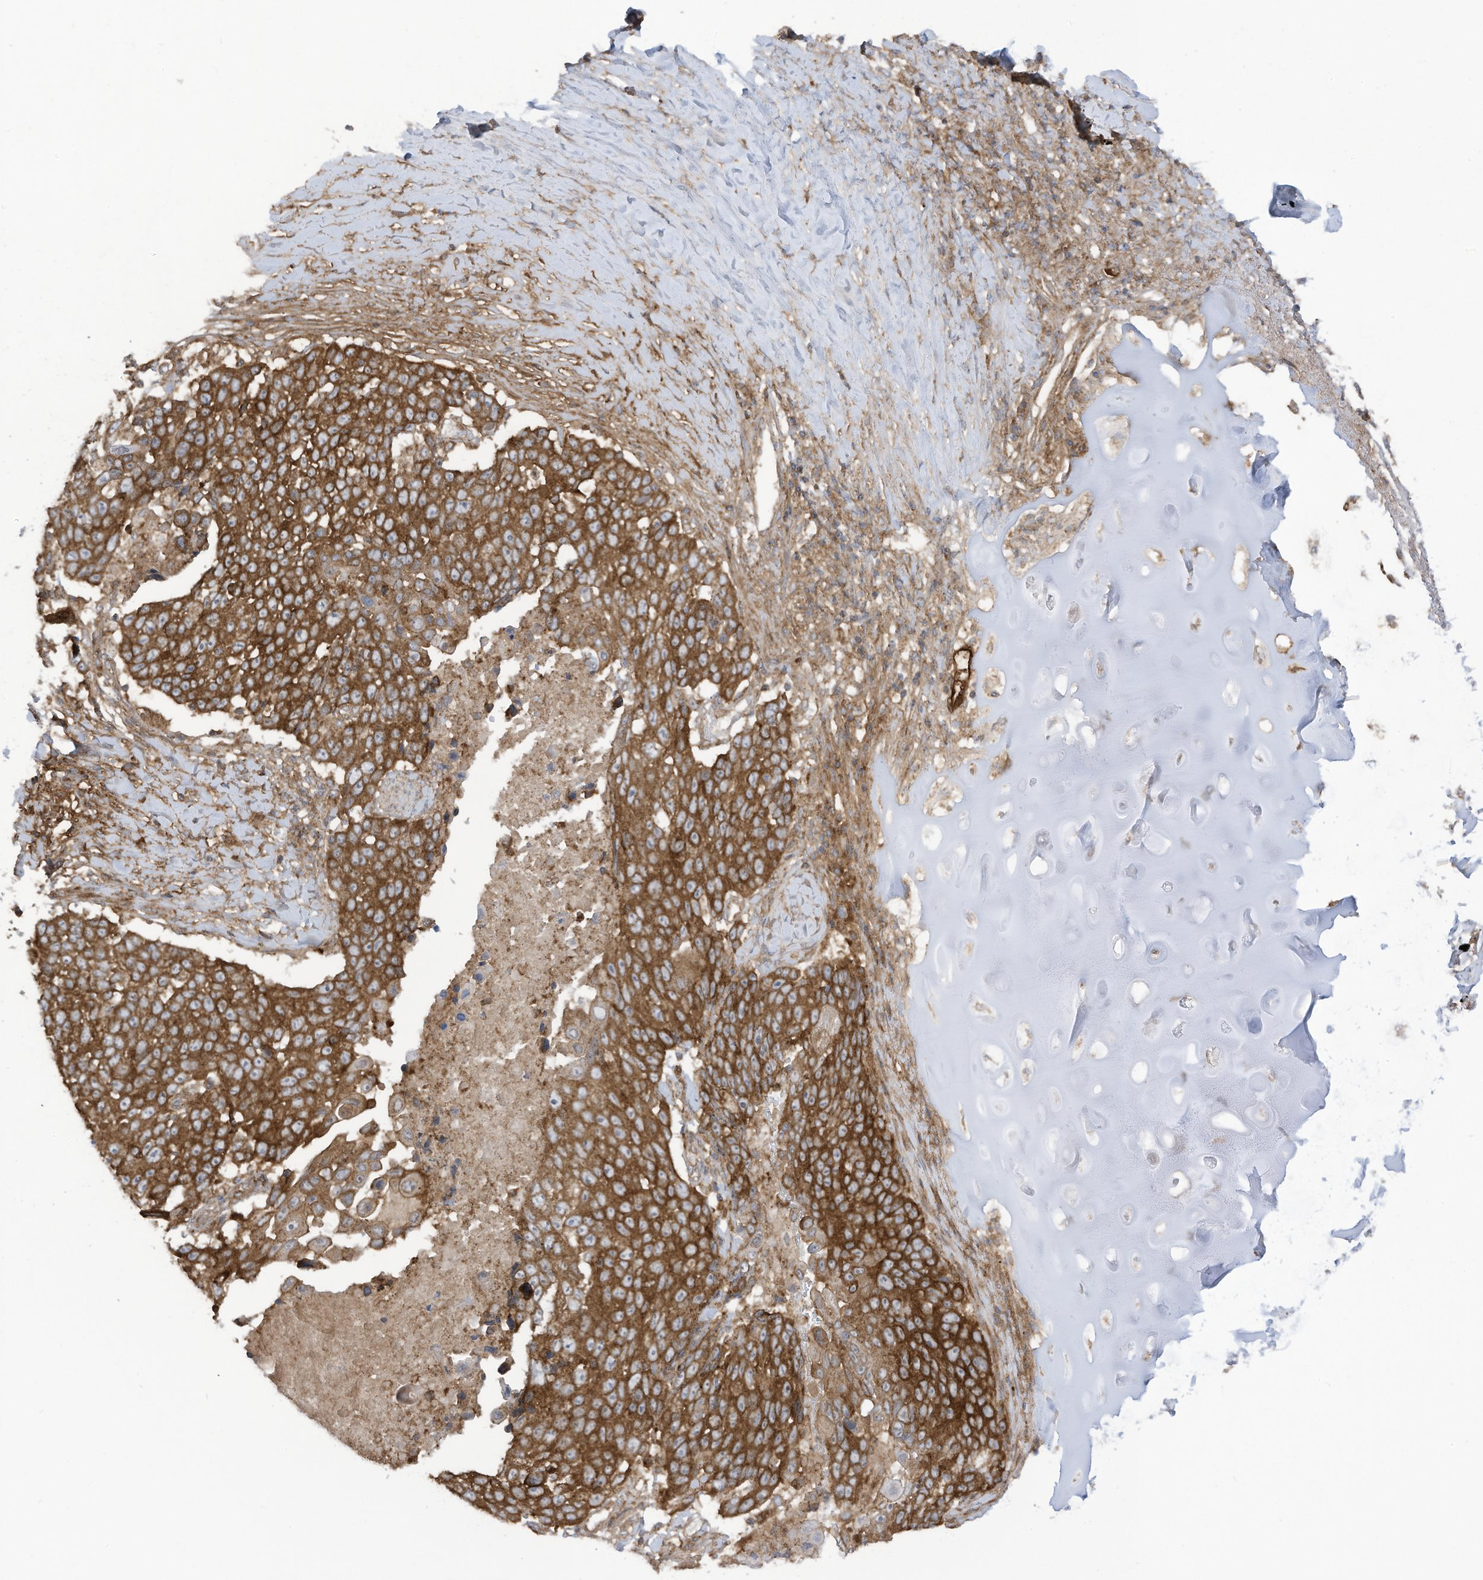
{"staining": {"intensity": "strong", "quantity": ">75%", "location": "cytoplasmic/membranous"}, "tissue": "lung cancer", "cell_type": "Tumor cells", "image_type": "cancer", "snomed": [{"axis": "morphology", "description": "Squamous cell carcinoma, NOS"}, {"axis": "topography", "description": "Lung"}], "caption": "The histopathology image shows a brown stain indicating the presence of a protein in the cytoplasmic/membranous of tumor cells in lung cancer (squamous cell carcinoma).", "gene": "REPS1", "patient": {"sex": "male", "age": 66}}